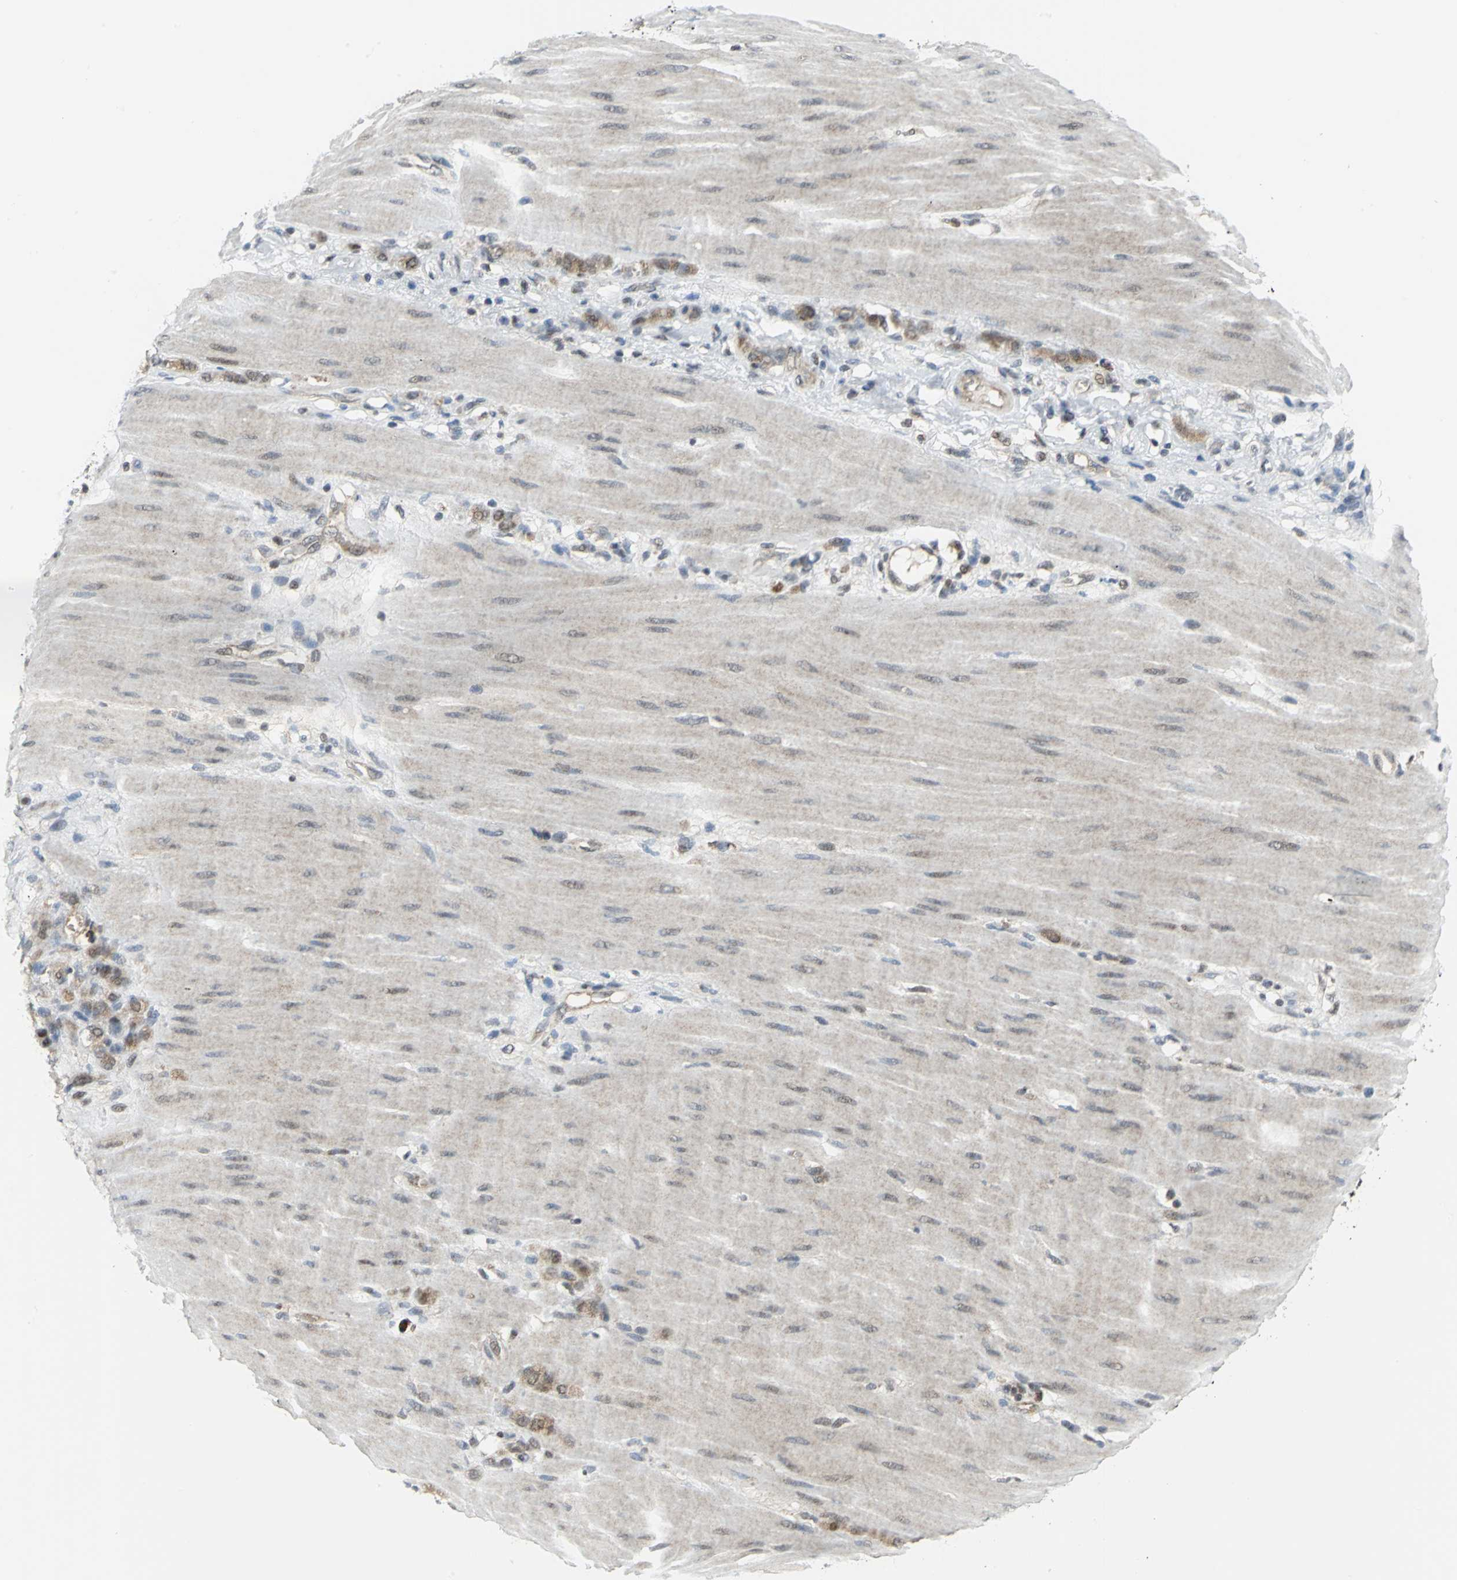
{"staining": {"intensity": "moderate", "quantity": "25%-75%", "location": "cytoplasmic/membranous"}, "tissue": "stomach cancer", "cell_type": "Tumor cells", "image_type": "cancer", "snomed": [{"axis": "morphology", "description": "Adenocarcinoma, NOS"}, {"axis": "topography", "description": "Stomach"}], "caption": "This image reveals stomach cancer stained with immunohistochemistry to label a protein in brown. The cytoplasmic/membranous of tumor cells show moderate positivity for the protein. Nuclei are counter-stained blue.", "gene": "PSMA4", "patient": {"sex": "male", "age": 82}}